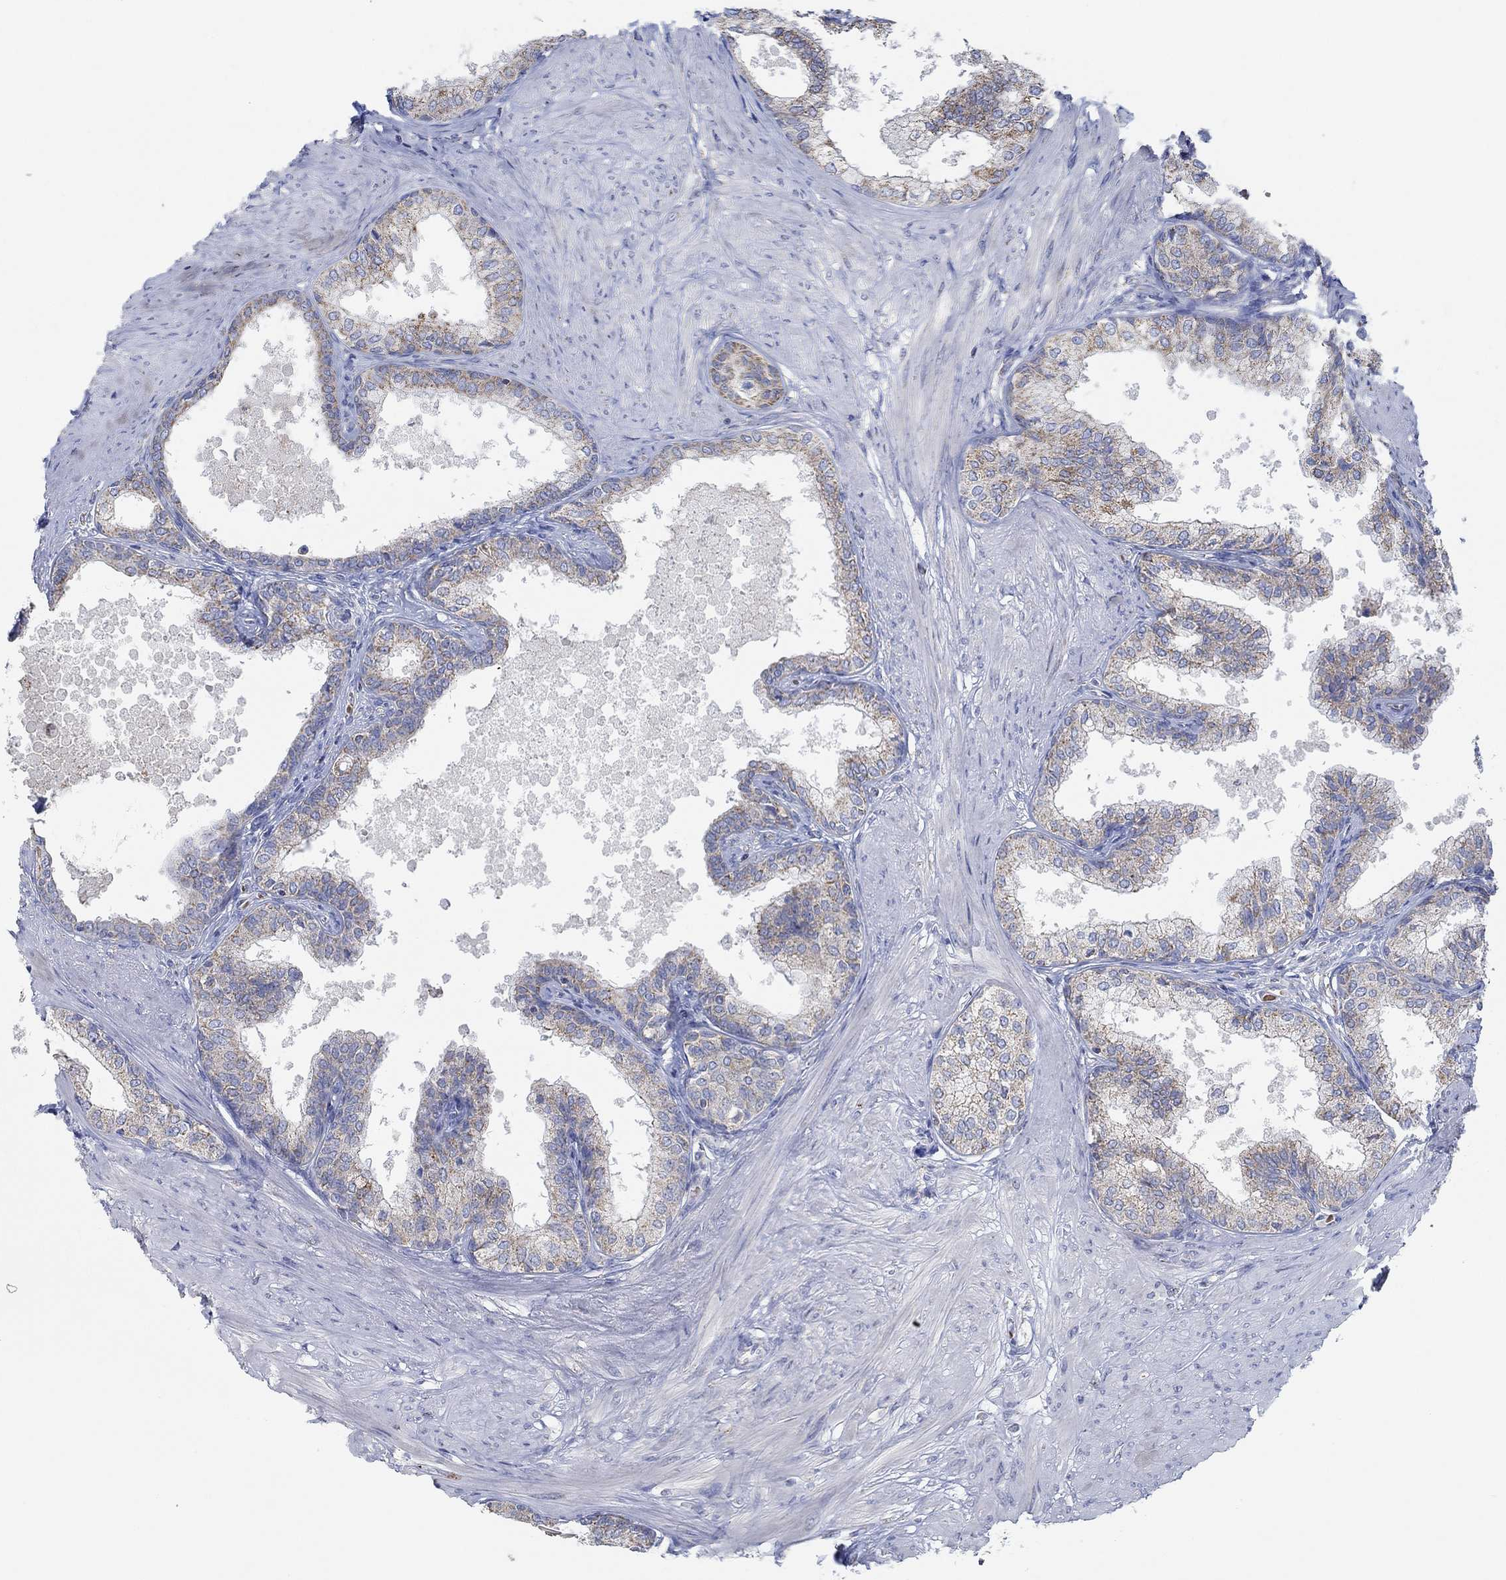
{"staining": {"intensity": "moderate", "quantity": "25%-75%", "location": "cytoplasmic/membranous"}, "tissue": "prostate", "cell_type": "Glandular cells", "image_type": "normal", "snomed": [{"axis": "morphology", "description": "Normal tissue, NOS"}, {"axis": "topography", "description": "Prostate"}], "caption": "A brown stain shows moderate cytoplasmic/membranous expression of a protein in glandular cells of normal human prostate. Nuclei are stained in blue.", "gene": "GLOD5", "patient": {"sex": "male", "age": 63}}